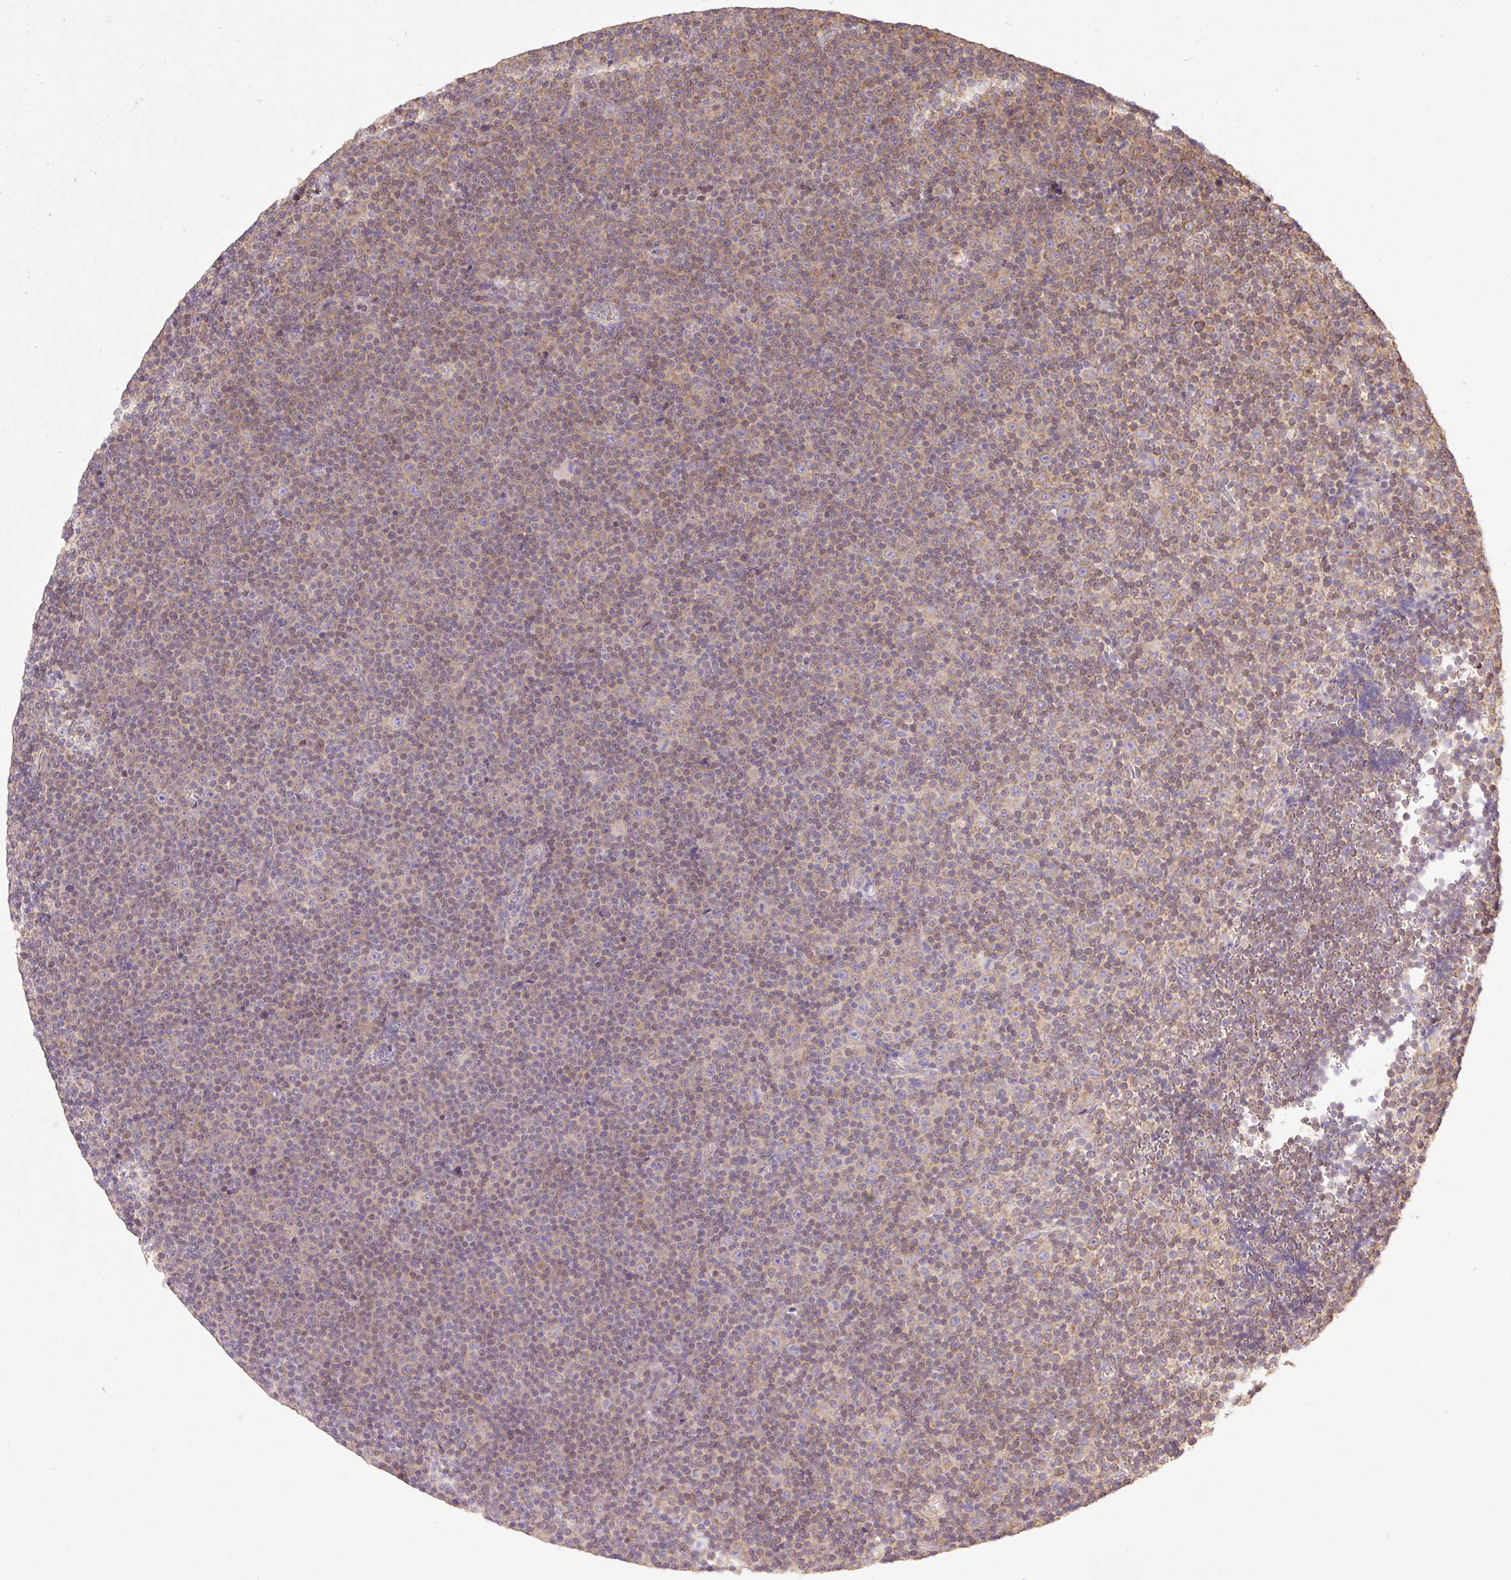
{"staining": {"intensity": "weak", "quantity": "25%-75%", "location": "cytoplasmic/membranous"}, "tissue": "lymphoma", "cell_type": "Tumor cells", "image_type": "cancer", "snomed": [{"axis": "morphology", "description": "Malignant lymphoma, non-Hodgkin's type, Low grade"}, {"axis": "topography", "description": "Lymph node"}], "caption": "Lymphoma stained with immunohistochemistry (IHC) demonstrates weak cytoplasmic/membranous expression in about 25%-75% of tumor cells.", "gene": "DESI1", "patient": {"sex": "female", "age": 67}}